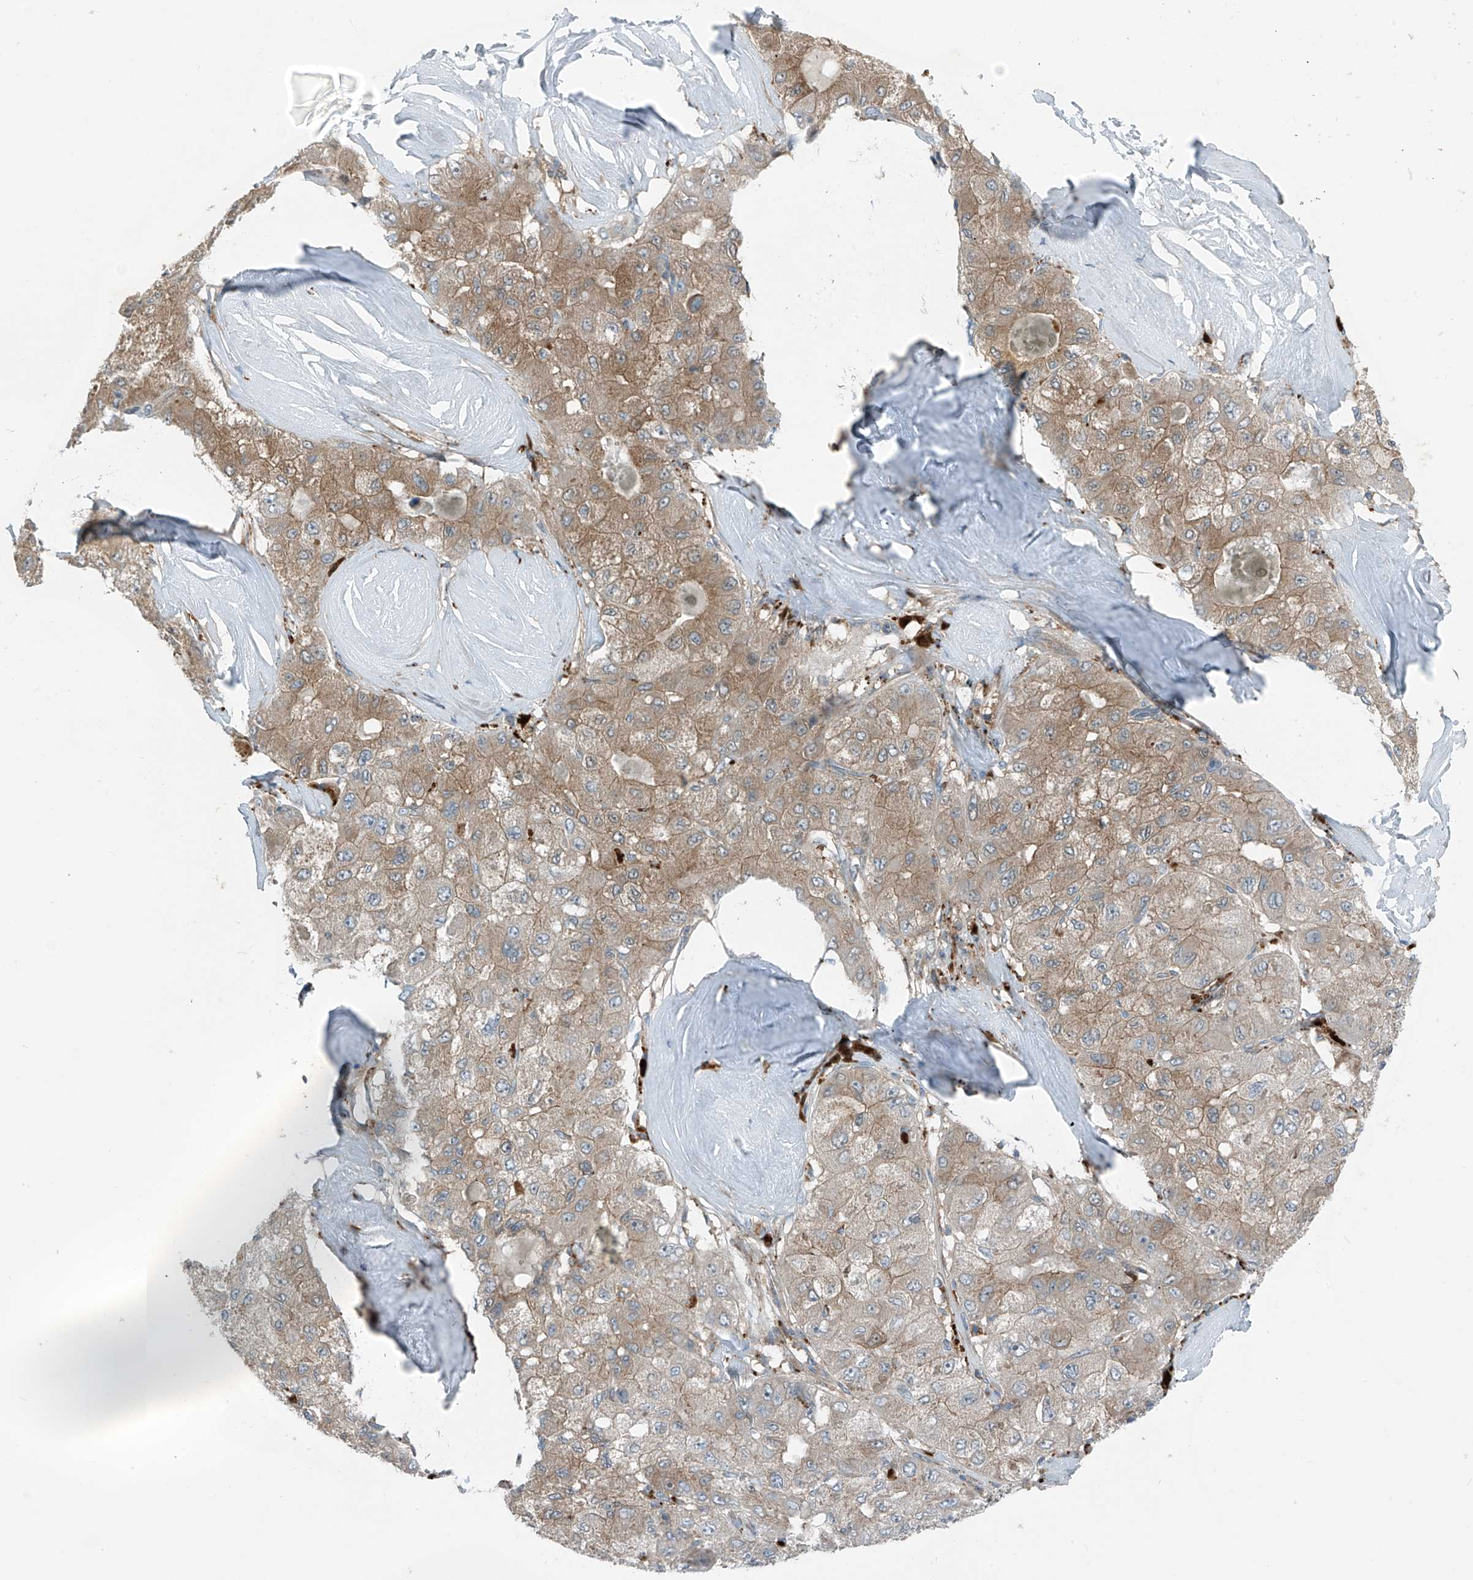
{"staining": {"intensity": "moderate", "quantity": "25%-75%", "location": "cytoplasmic/membranous"}, "tissue": "liver cancer", "cell_type": "Tumor cells", "image_type": "cancer", "snomed": [{"axis": "morphology", "description": "Carcinoma, Hepatocellular, NOS"}, {"axis": "topography", "description": "Liver"}], "caption": "DAB immunohistochemical staining of liver hepatocellular carcinoma shows moderate cytoplasmic/membranous protein positivity in approximately 25%-75% of tumor cells. Immunohistochemistry (ihc) stains the protein of interest in brown and the nuclei are stained blue.", "gene": "SLC12A6", "patient": {"sex": "male", "age": 80}}